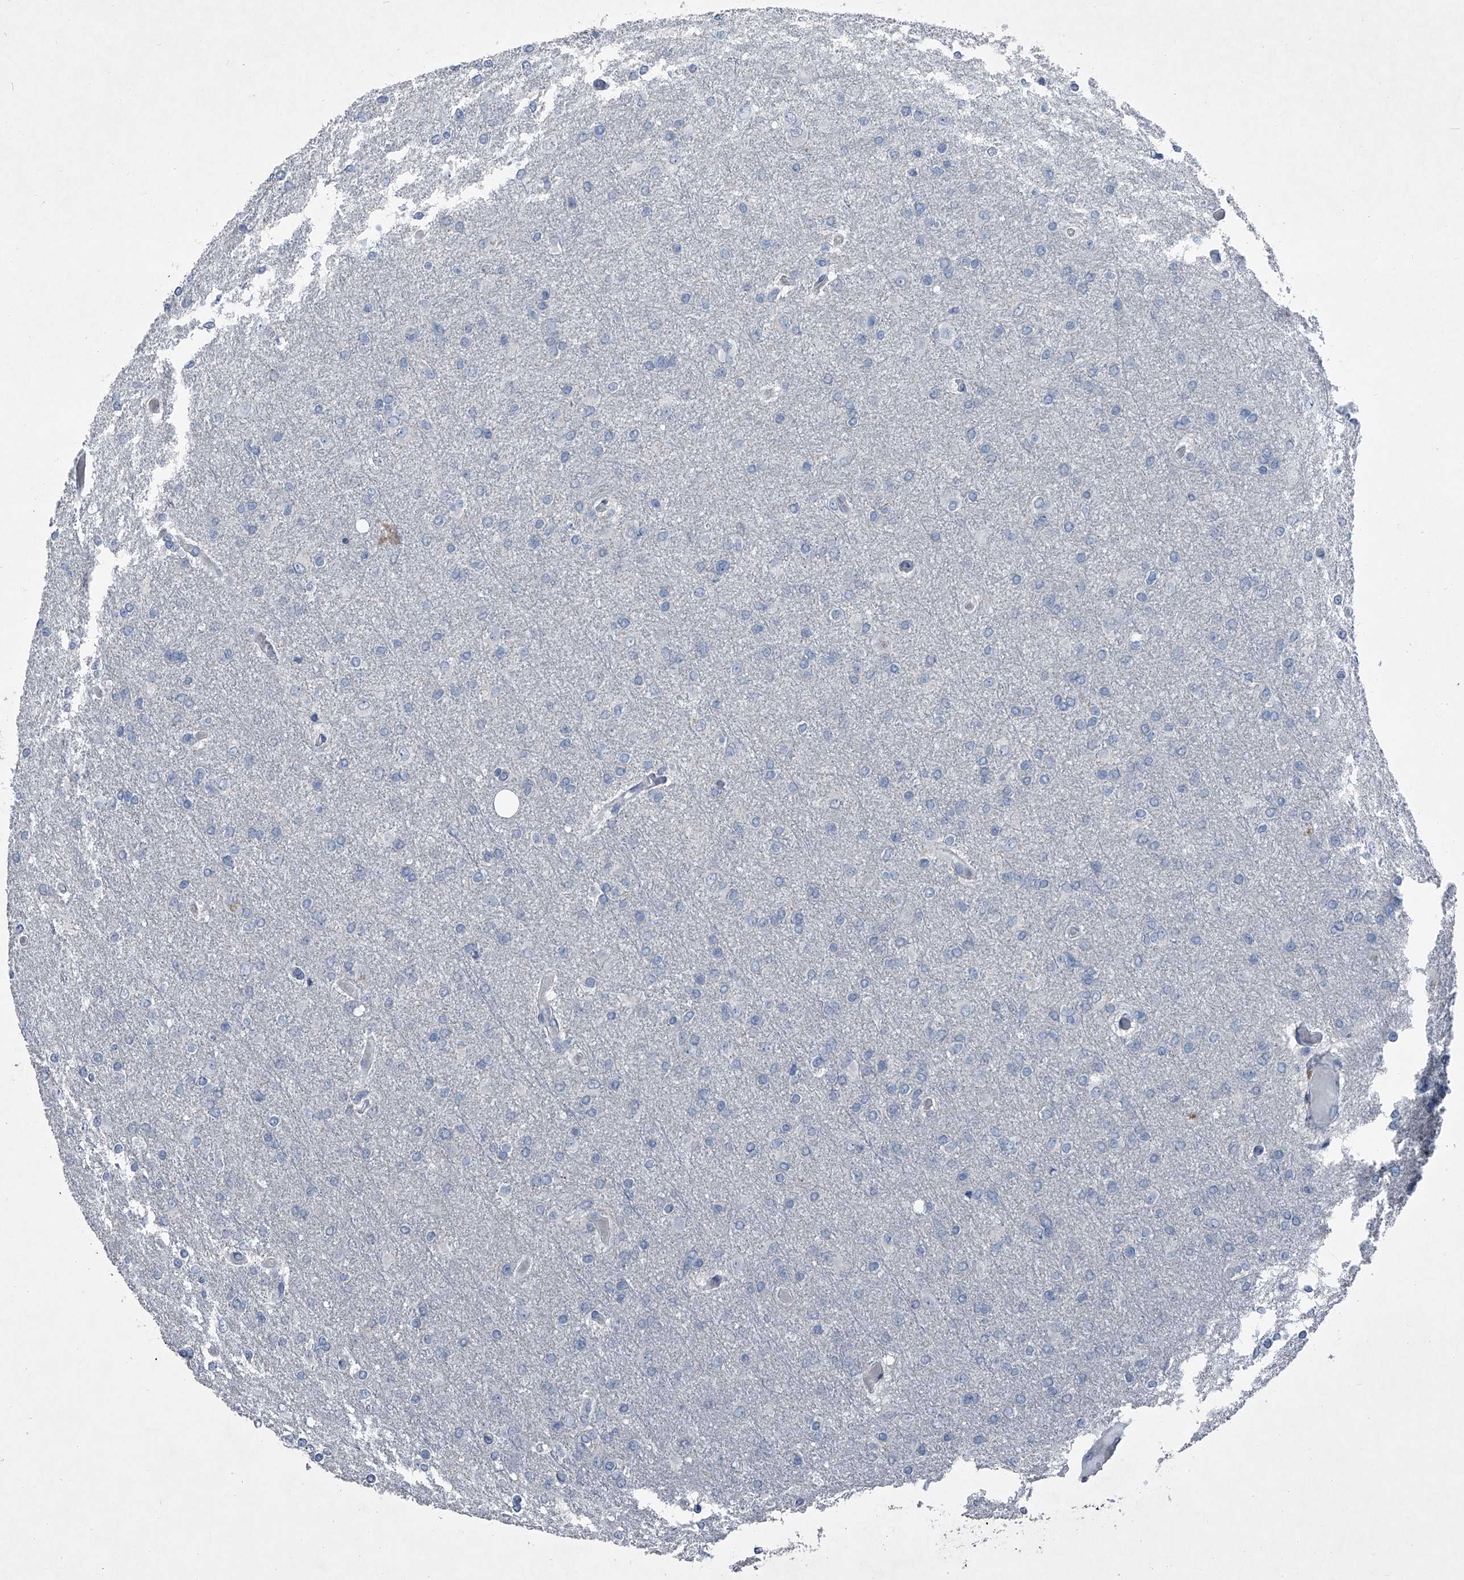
{"staining": {"intensity": "negative", "quantity": "none", "location": "none"}, "tissue": "glioma", "cell_type": "Tumor cells", "image_type": "cancer", "snomed": [{"axis": "morphology", "description": "Glioma, malignant, High grade"}, {"axis": "topography", "description": "Cerebral cortex"}], "caption": "Image shows no protein staining in tumor cells of malignant glioma (high-grade) tissue.", "gene": "HEPHL1", "patient": {"sex": "female", "age": 36}}